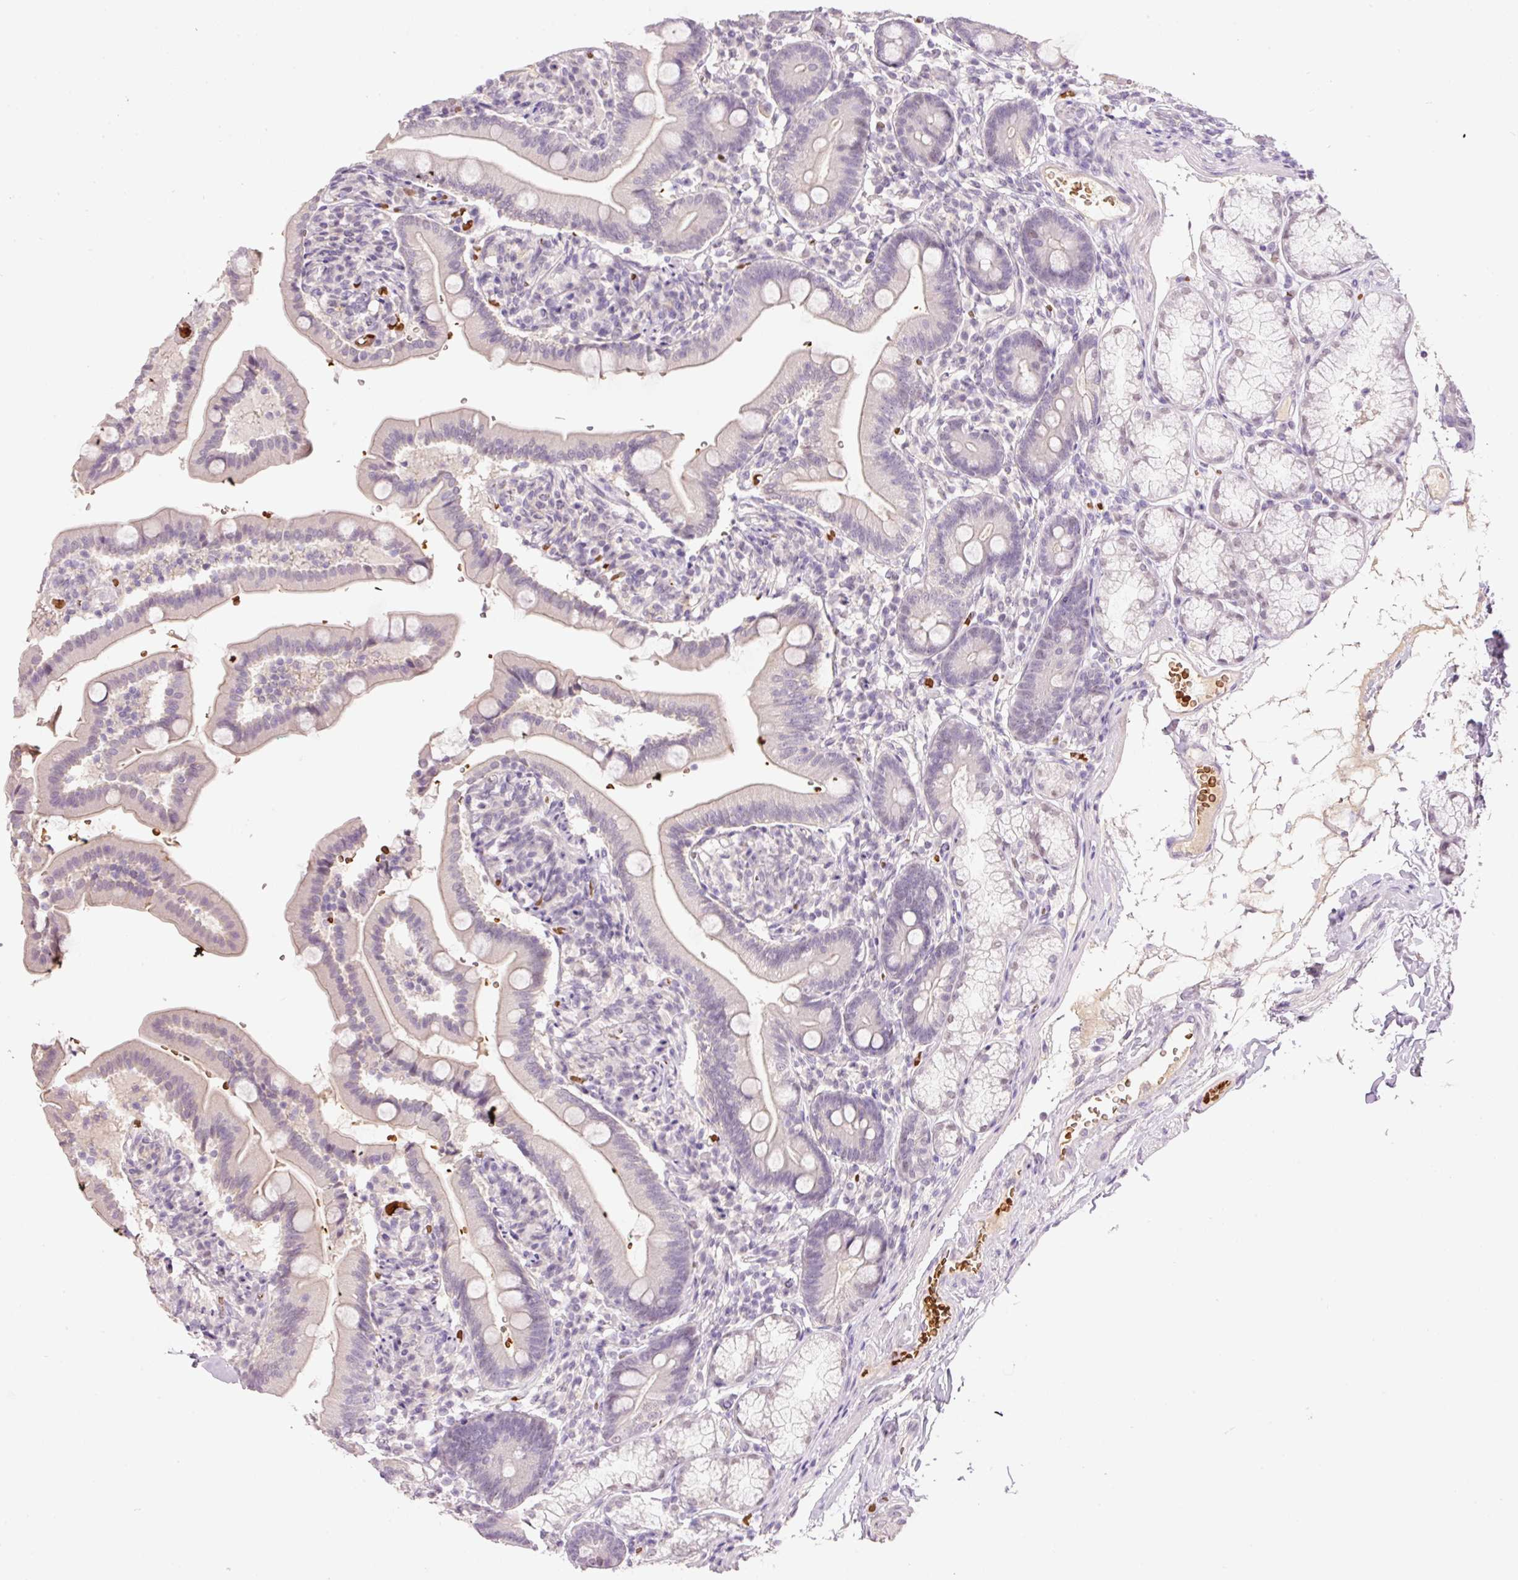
{"staining": {"intensity": "negative", "quantity": "none", "location": "none"}, "tissue": "duodenum", "cell_type": "Glandular cells", "image_type": "normal", "snomed": [{"axis": "morphology", "description": "Normal tissue, NOS"}, {"axis": "topography", "description": "Duodenum"}], "caption": "Immunohistochemistry micrograph of benign duodenum: duodenum stained with DAB shows no significant protein positivity in glandular cells. Nuclei are stained in blue.", "gene": "LY6G6D", "patient": {"sex": "female", "age": 67}}